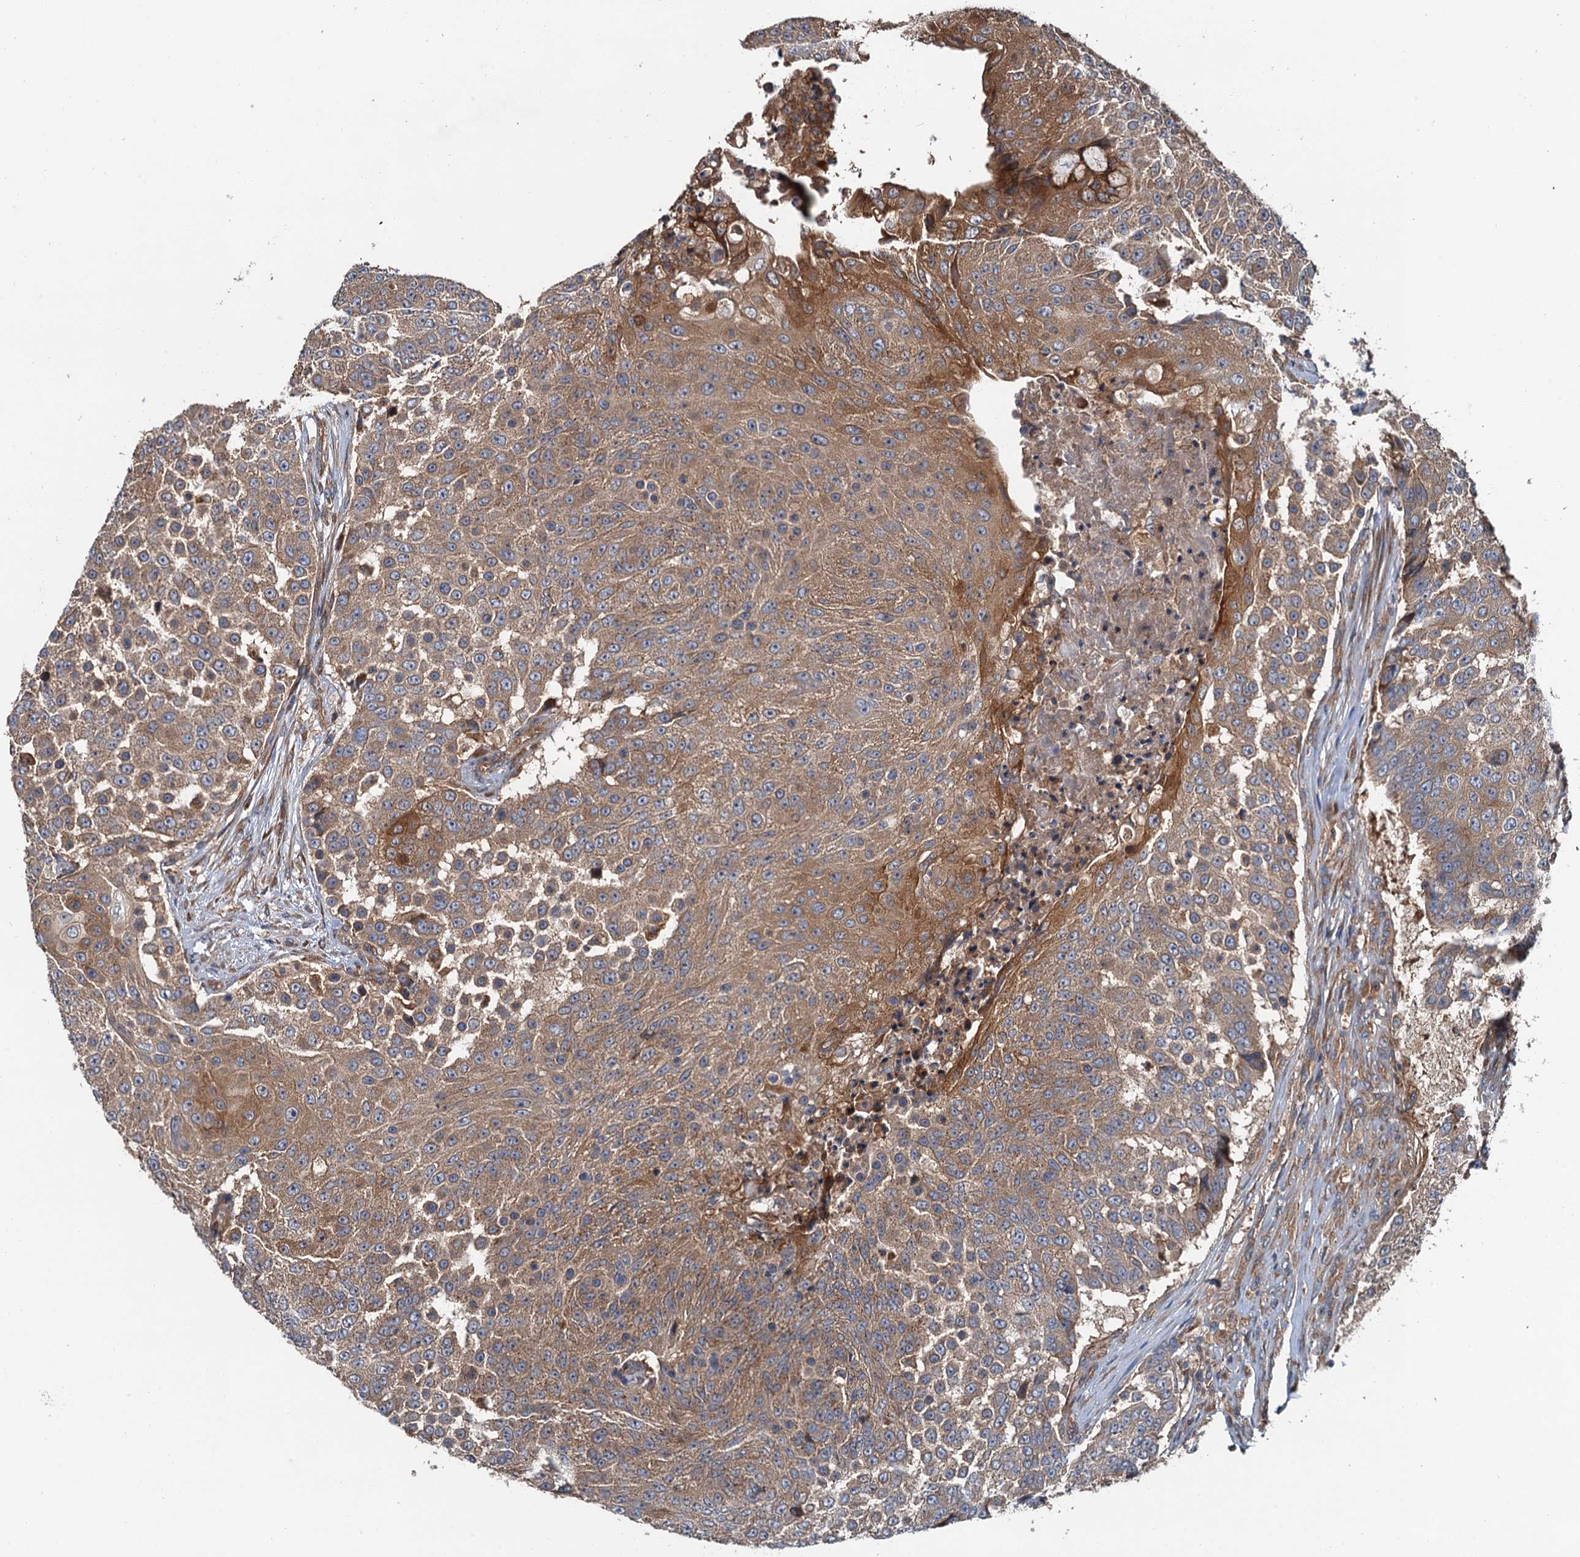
{"staining": {"intensity": "moderate", "quantity": "25%-75%", "location": "cytoplasmic/membranous"}, "tissue": "urothelial cancer", "cell_type": "Tumor cells", "image_type": "cancer", "snomed": [{"axis": "morphology", "description": "Urothelial carcinoma, High grade"}, {"axis": "topography", "description": "Urinary bladder"}], "caption": "There is medium levels of moderate cytoplasmic/membranous staining in tumor cells of urothelial carcinoma (high-grade), as demonstrated by immunohistochemical staining (brown color).", "gene": "COG3", "patient": {"sex": "female", "age": 63}}